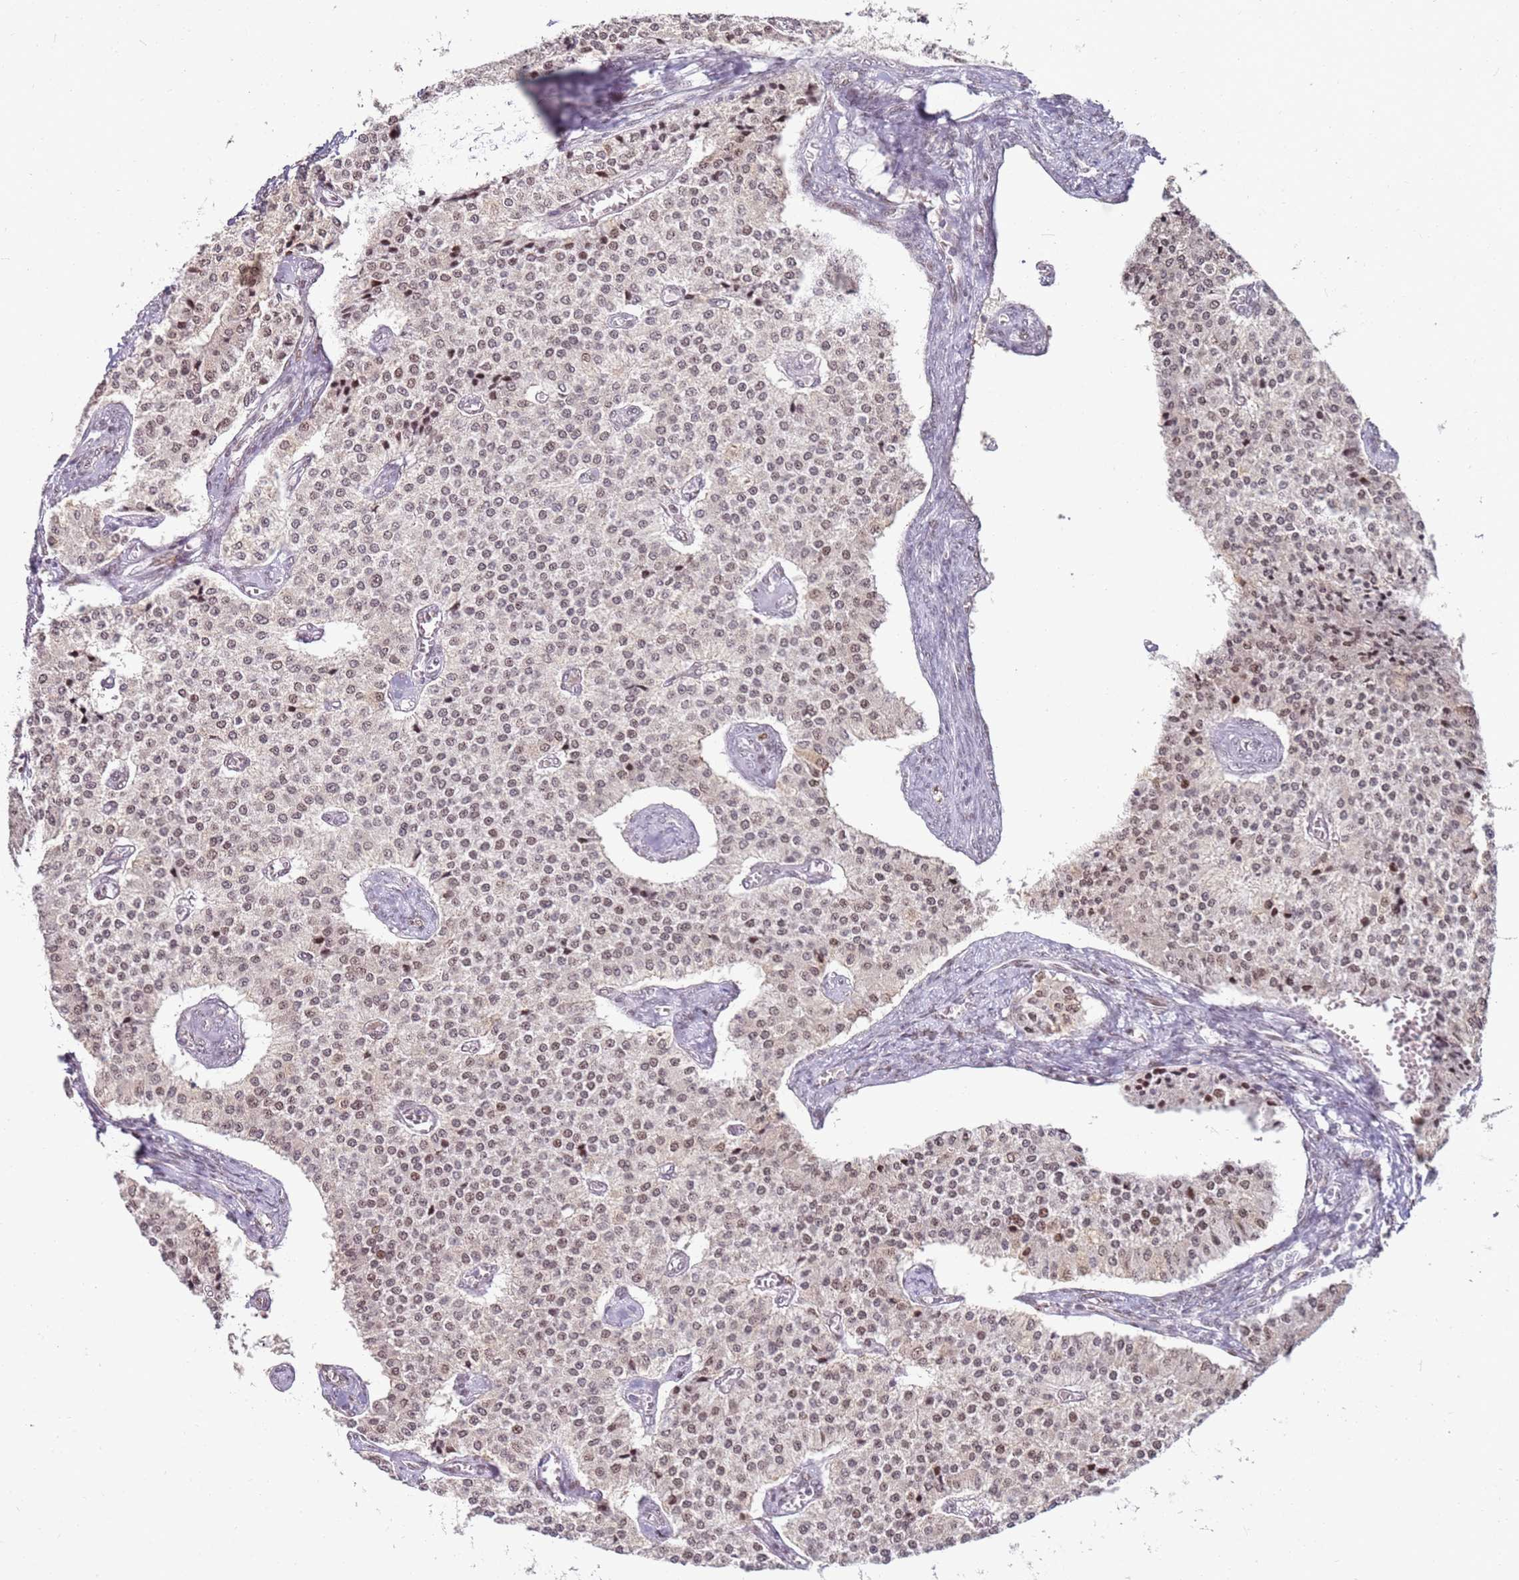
{"staining": {"intensity": "moderate", "quantity": "25%-75%", "location": "nuclear"}, "tissue": "carcinoid", "cell_type": "Tumor cells", "image_type": "cancer", "snomed": [{"axis": "morphology", "description": "Carcinoid, malignant, NOS"}, {"axis": "topography", "description": "Colon"}], "caption": "Tumor cells show medium levels of moderate nuclear staining in approximately 25%-75% of cells in human carcinoid (malignant).", "gene": "PHC2", "patient": {"sex": "female", "age": 52}}